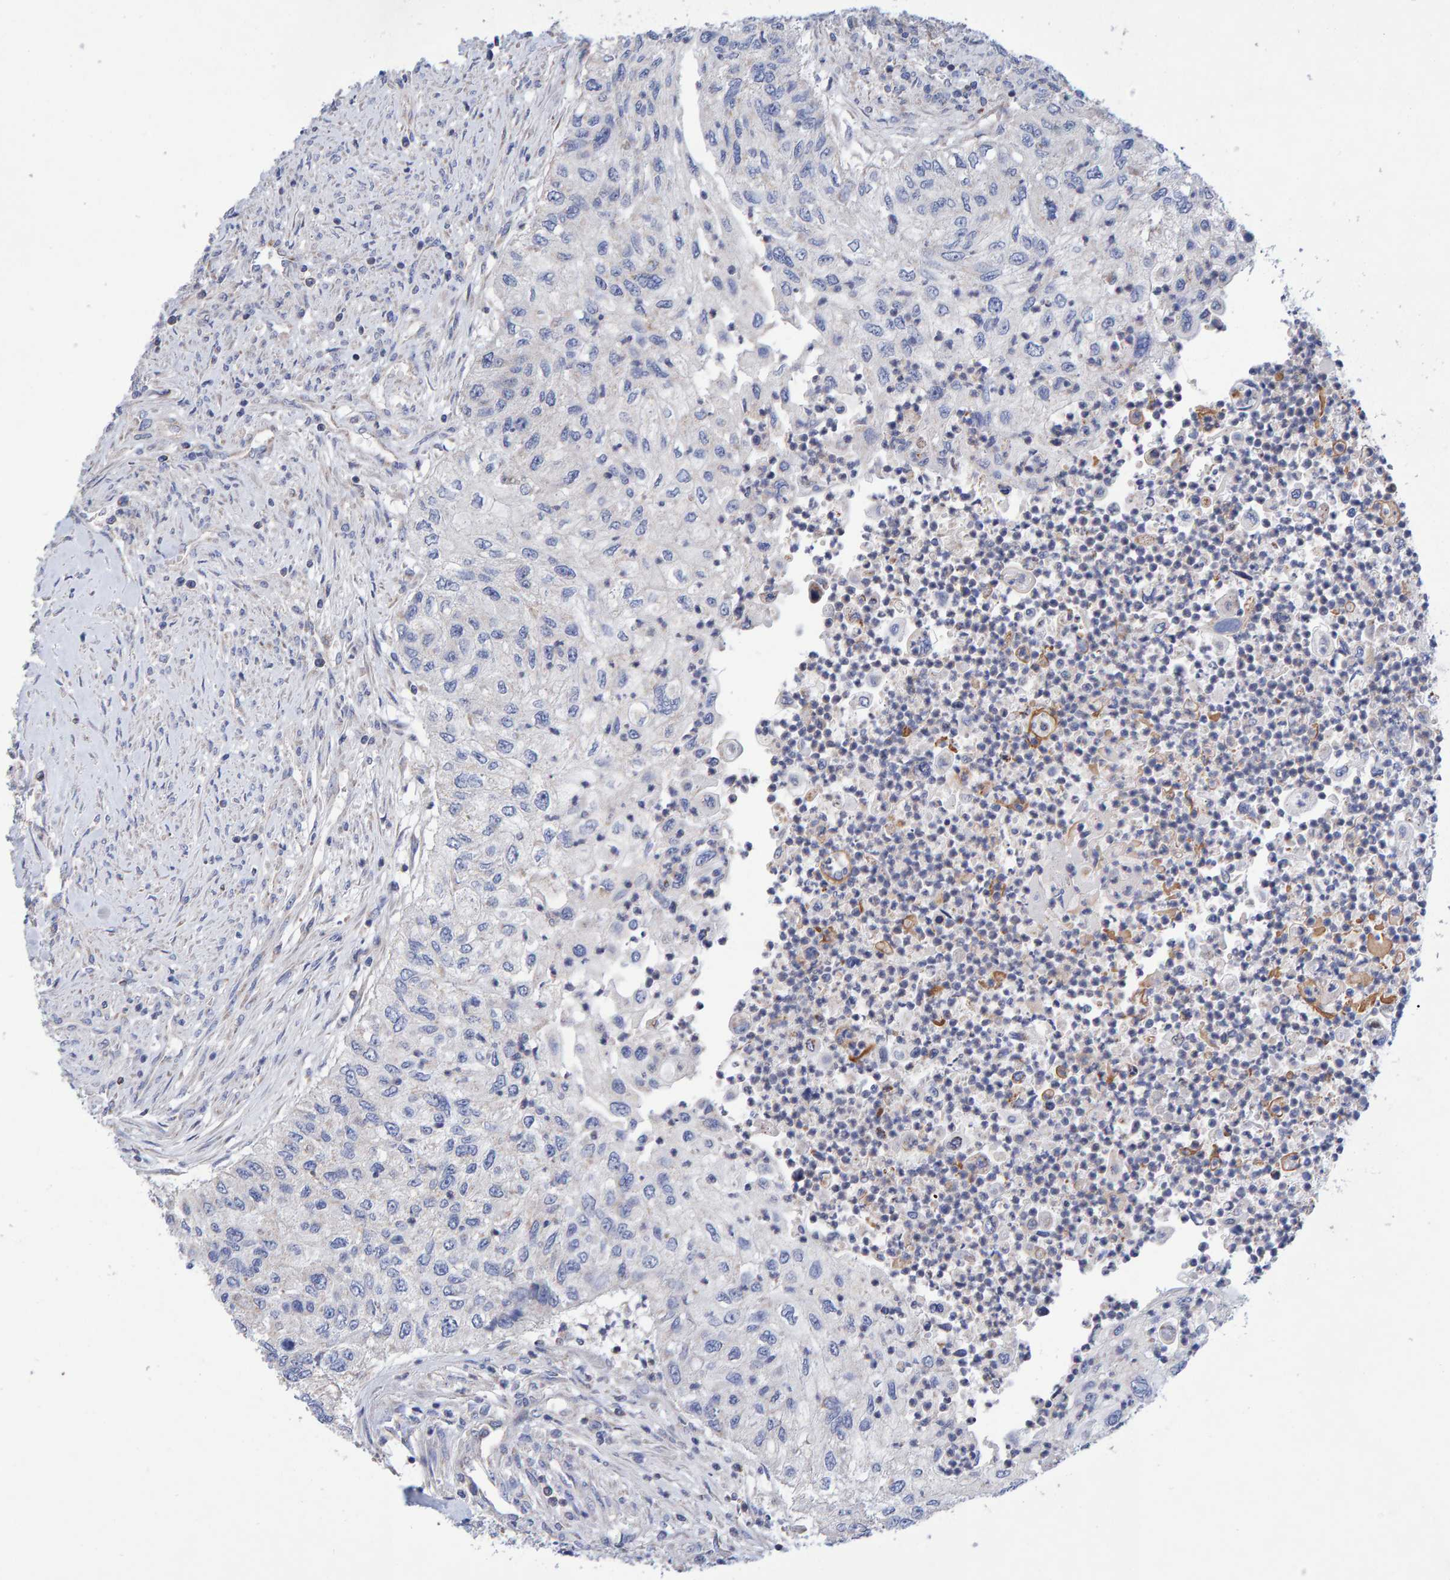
{"staining": {"intensity": "negative", "quantity": "none", "location": "none"}, "tissue": "urothelial cancer", "cell_type": "Tumor cells", "image_type": "cancer", "snomed": [{"axis": "morphology", "description": "Urothelial carcinoma, High grade"}, {"axis": "topography", "description": "Urinary bladder"}], "caption": "Image shows no significant protein expression in tumor cells of urothelial cancer.", "gene": "EFR3A", "patient": {"sex": "female", "age": 60}}